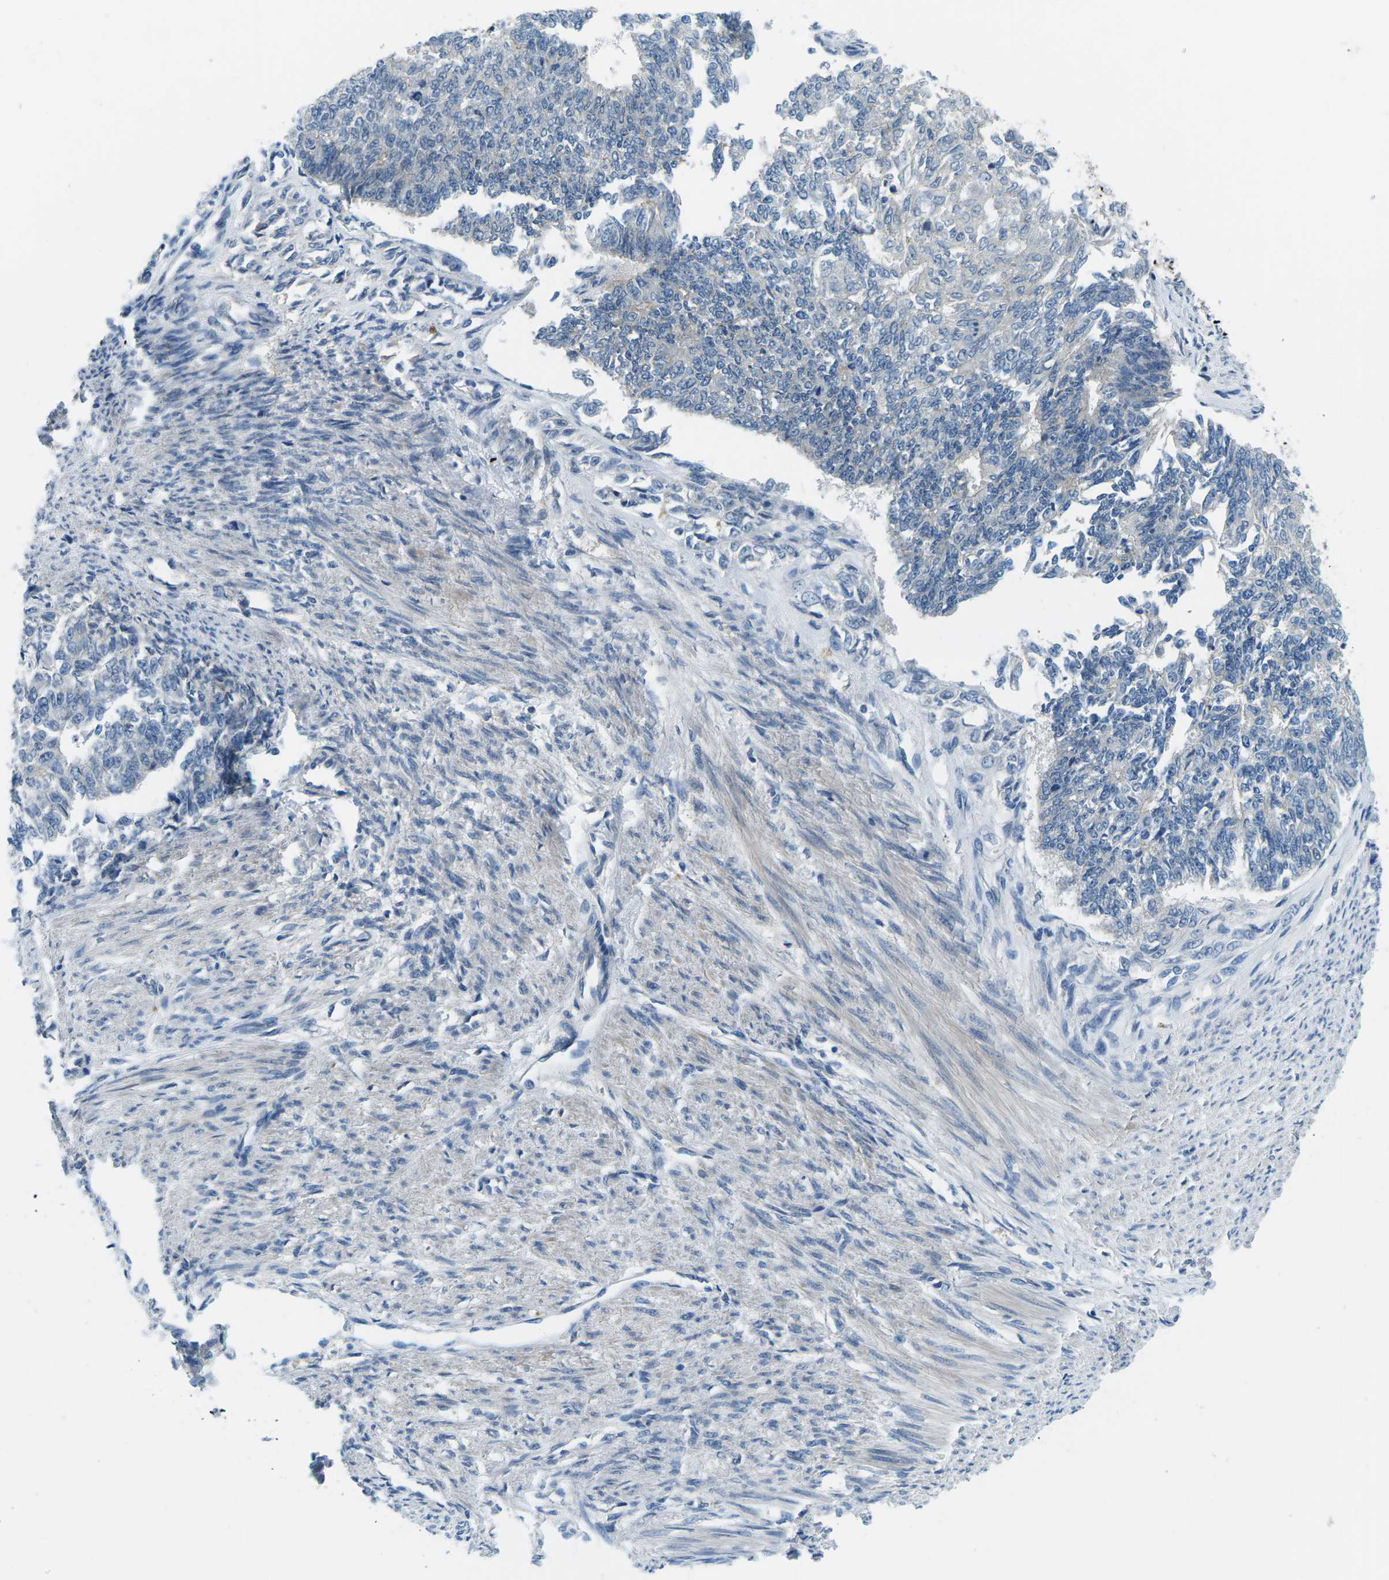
{"staining": {"intensity": "negative", "quantity": "none", "location": "none"}, "tissue": "endometrial cancer", "cell_type": "Tumor cells", "image_type": "cancer", "snomed": [{"axis": "morphology", "description": "Adenocarcinoma, NOS"}, {"axis": "topography", "description": "Endometrium"}], "caption": "High magnification brightfield microscopy of adenocarcinoma (endometrial) stained with DAB (brown) and counterstained with hematoxylin (blue): tumor cells show no significant staining.", "gene": "CTNND1", "patient": {"sex": "female", "age": 32}}